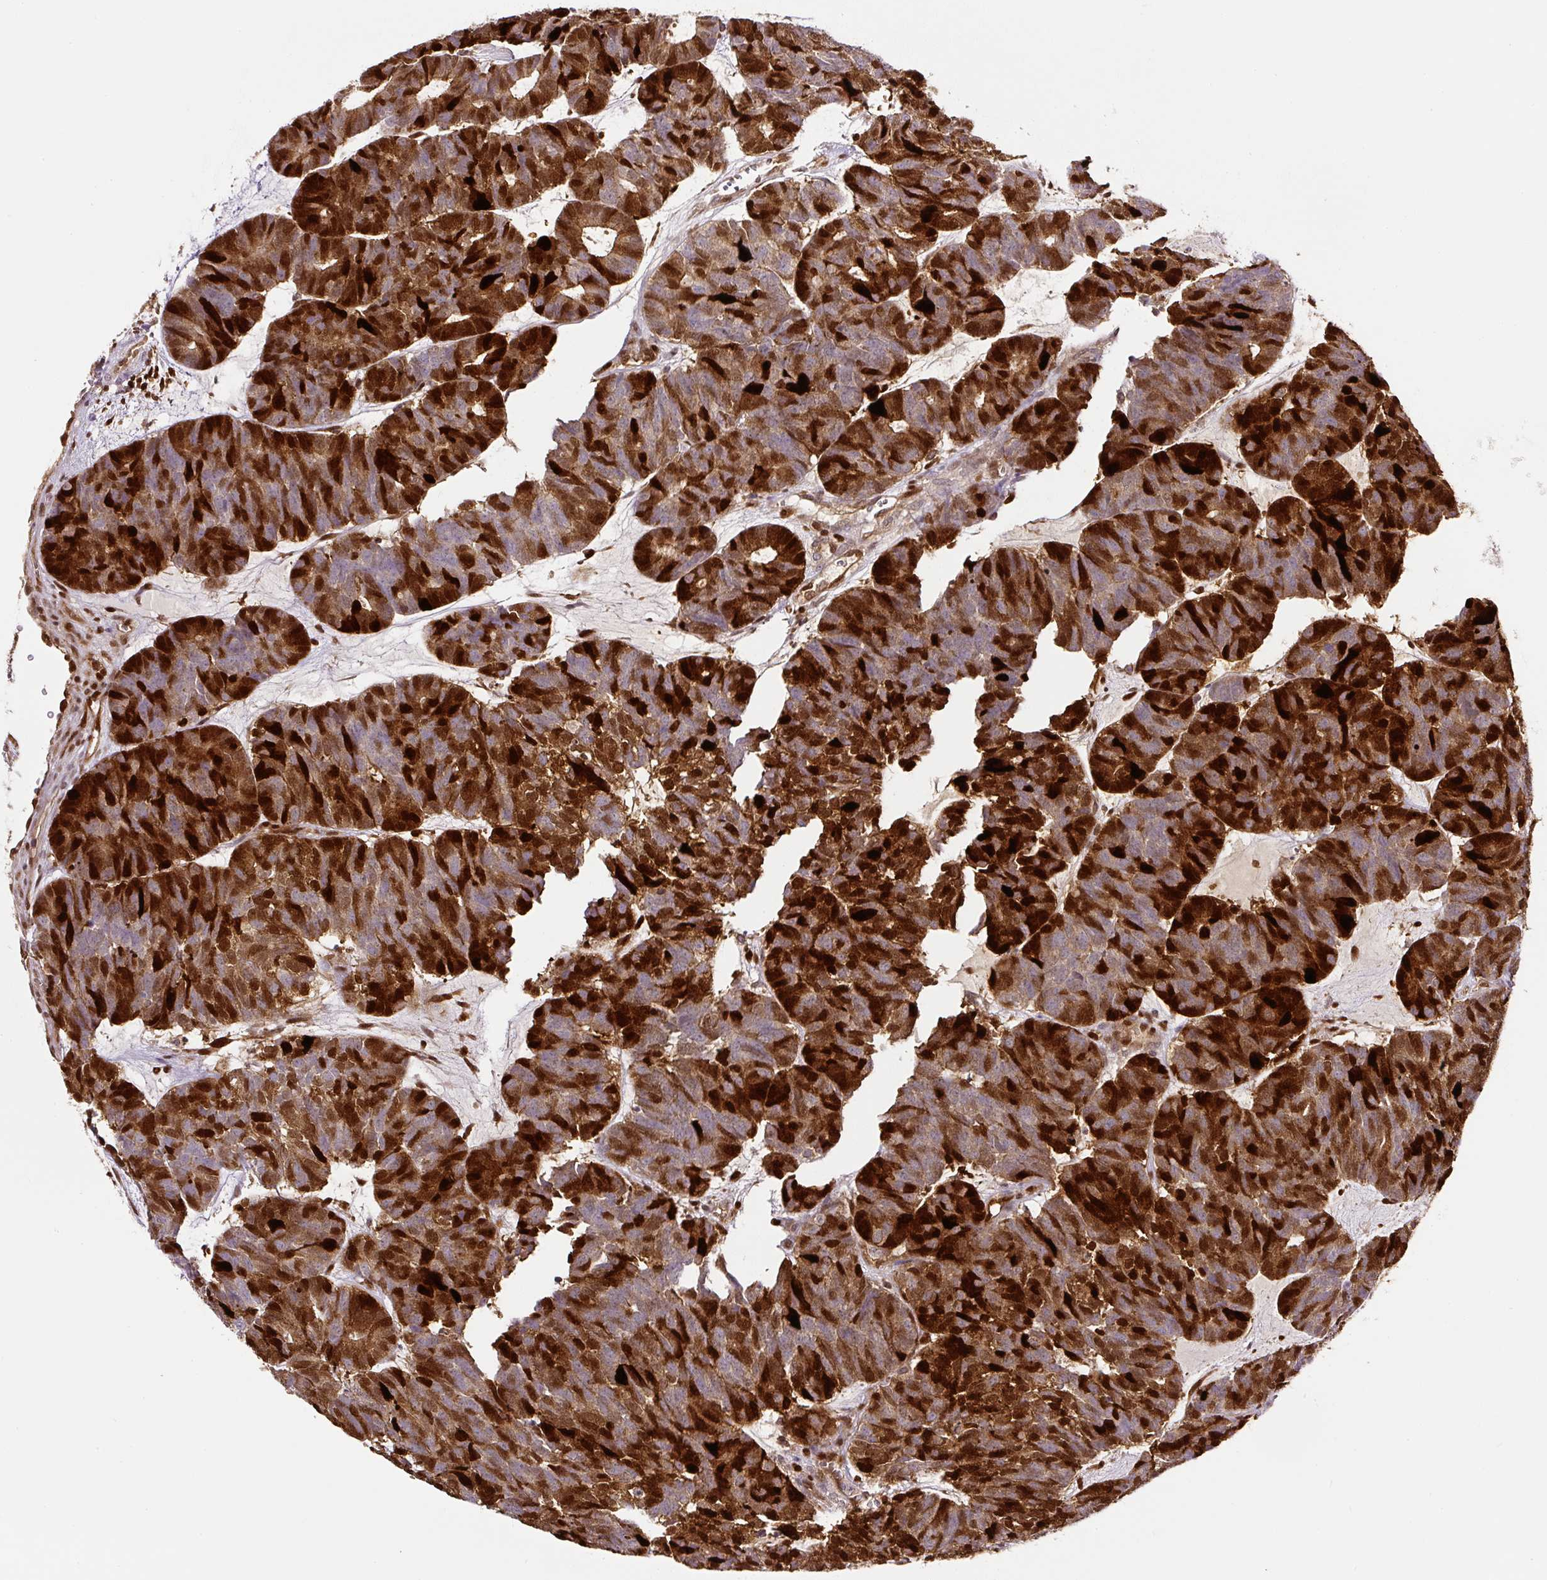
{"staining": {"intensity": "moderate", "quantity": "25%-75%", "location": "cytoplasmic/membranous,nuclear"}, "tissue": "head and neck cancer", "cell_type": "Tumor cells", "image_type": "cancer", "snomed": [{"axis": "morphology", "description": "Adenocarcinoma, NOS"}, {"axis": "topography", "description": "Head-Neck"}], "caption": "Immunohistochemistry image of head and neck cancer stained for a protein (brown), which demonstrates medium levels of moderate cytoplasmic/membranous and nuclear staining in about 25%-75% of tumor cells.", "gene": "ANXA1", "patient": {"sex": "female", "age": 81}}